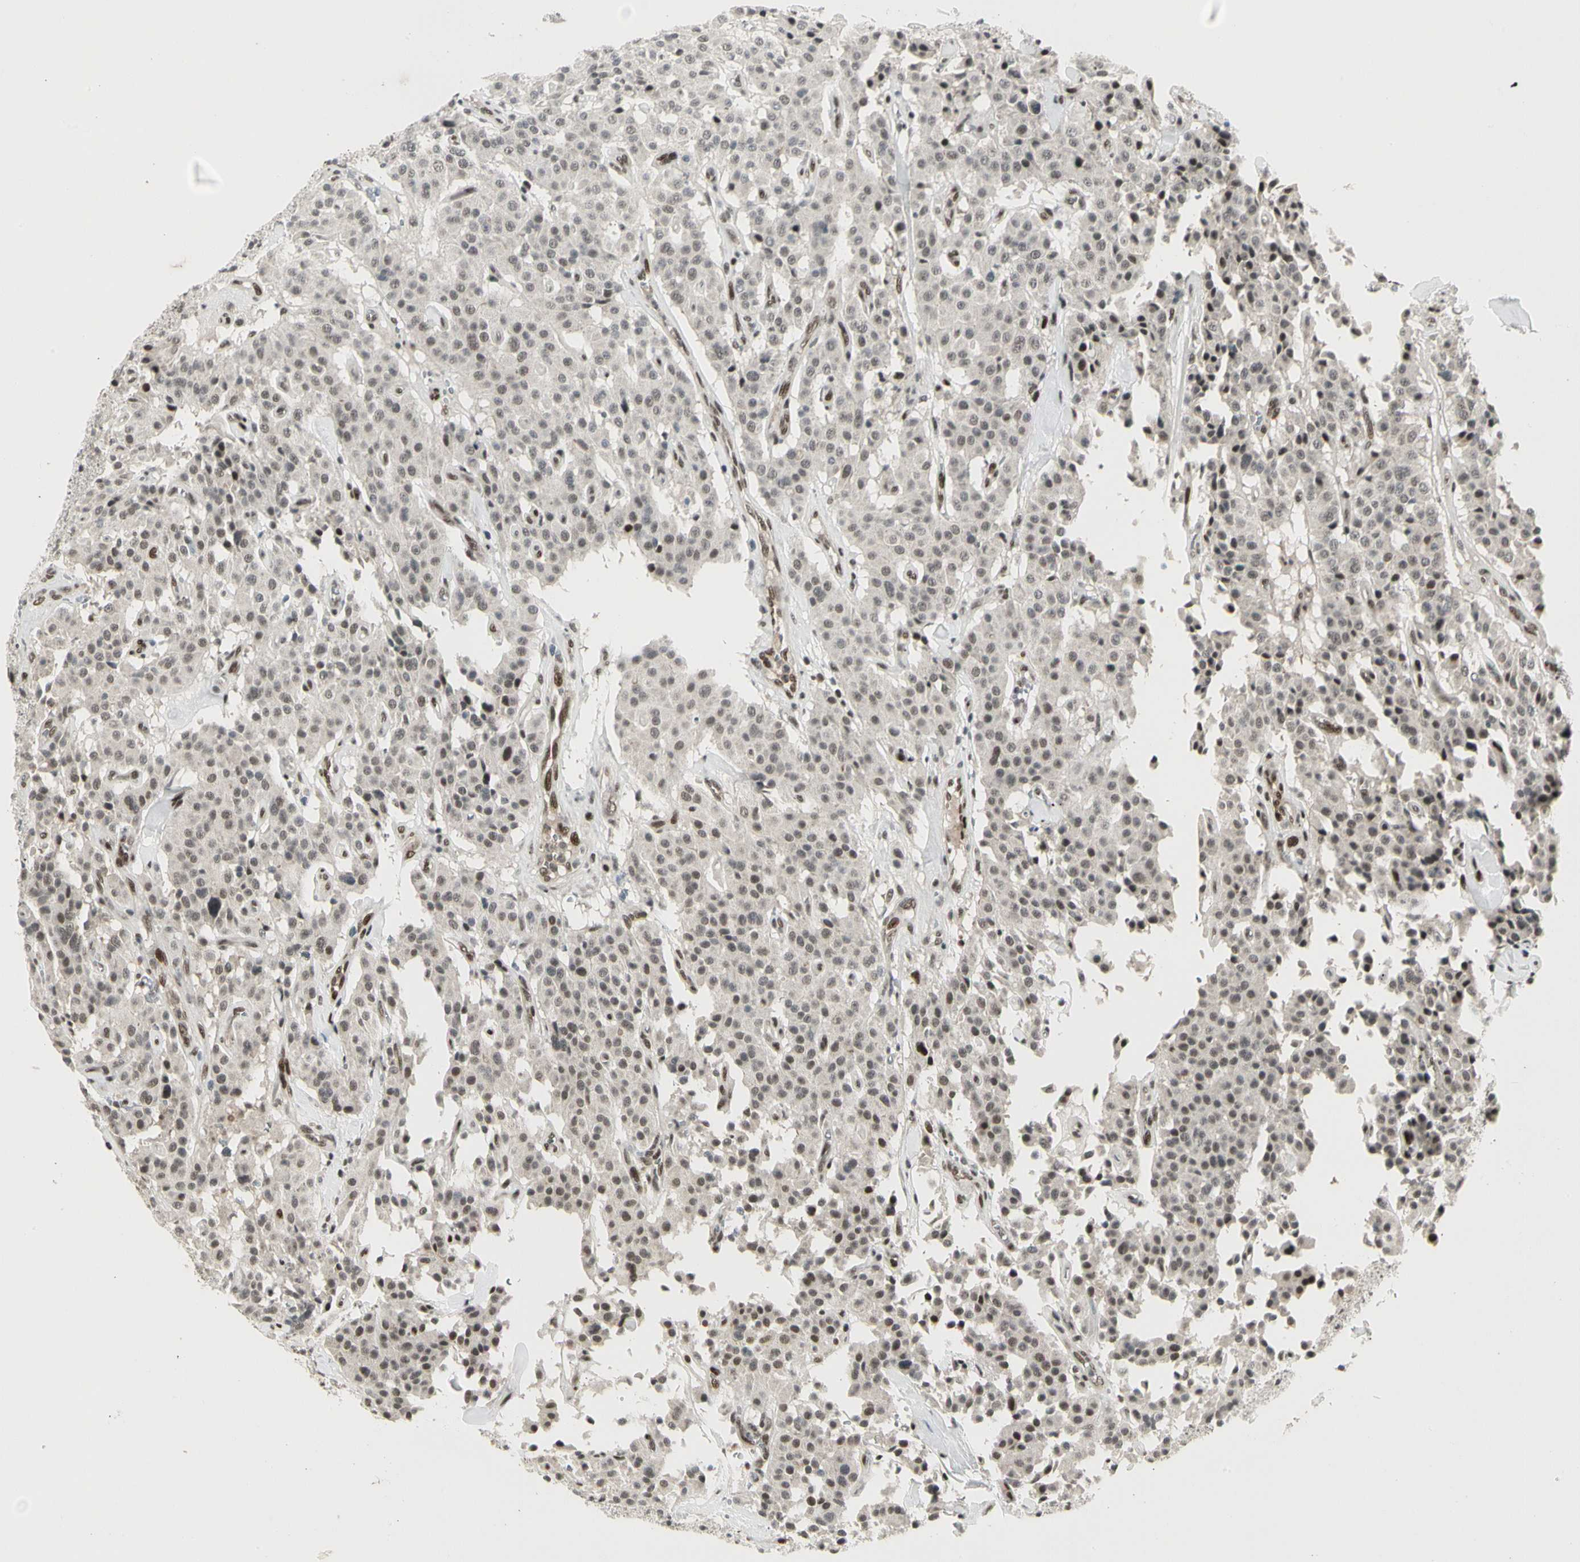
{"staining": {"intensity": "moderate", "quantity": "25%-75%", "location": "nuclear"}, "tissue": "carcinoid", "cell_type": "Tumor cells", "image_type": "cancer", "snomed": [{"axis": "morphology", "description": "Carcinoid, malignant, NOS"}, {"axis": "topography", "description": "Lung"}], "caption": "Immunohistochemistry (IHC) micrograph of neoplastic tissue: human carcinoid stained using IHC shows medium levels of moderate protein expression localized specifically in the nuclear of tumor cells, appearing as a nuclear brown color.", "gene": "FOXJ2", "patient": {"sex": "male", "age": 30}}